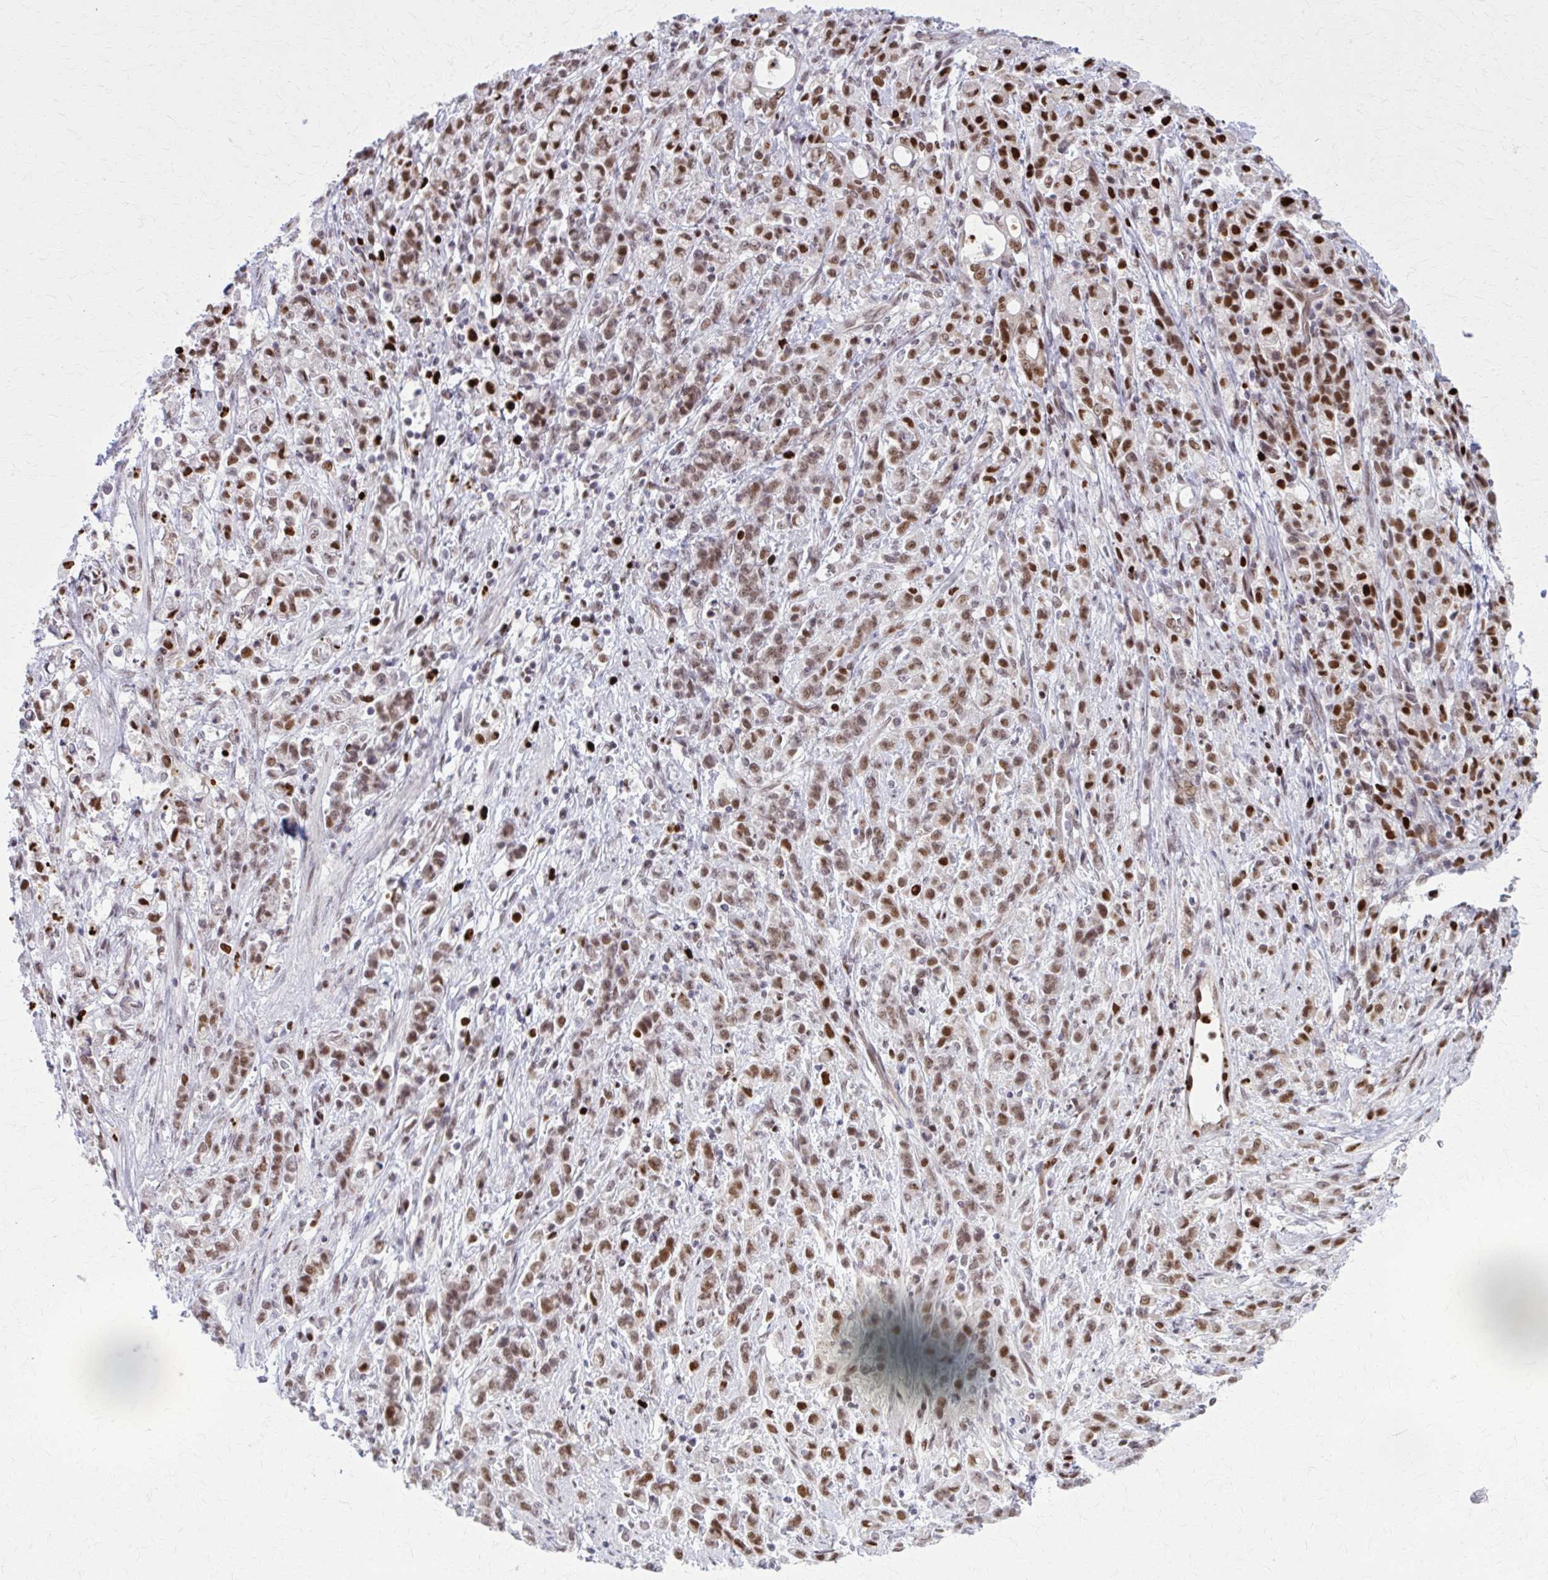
{"staining": {"intensity": "moderate", "quantity": ">75%", "location": "nuclear"}, "tissue": "stomach cancer", "cell_type": "Tumor cells", "image_type": "cancer", "snomed": [{"axis": "morphology", "description": "Adenocarcinoma, NOS"}, {"axis": "topography", "description": "Stomach"}], "caption": "A medium amount of moderate nuclear positivity is present in about >75% of tumor cells in stomach cancer tissue.", "gene": "ZNF559", "patient": {"sex": "female", "age": 60}}